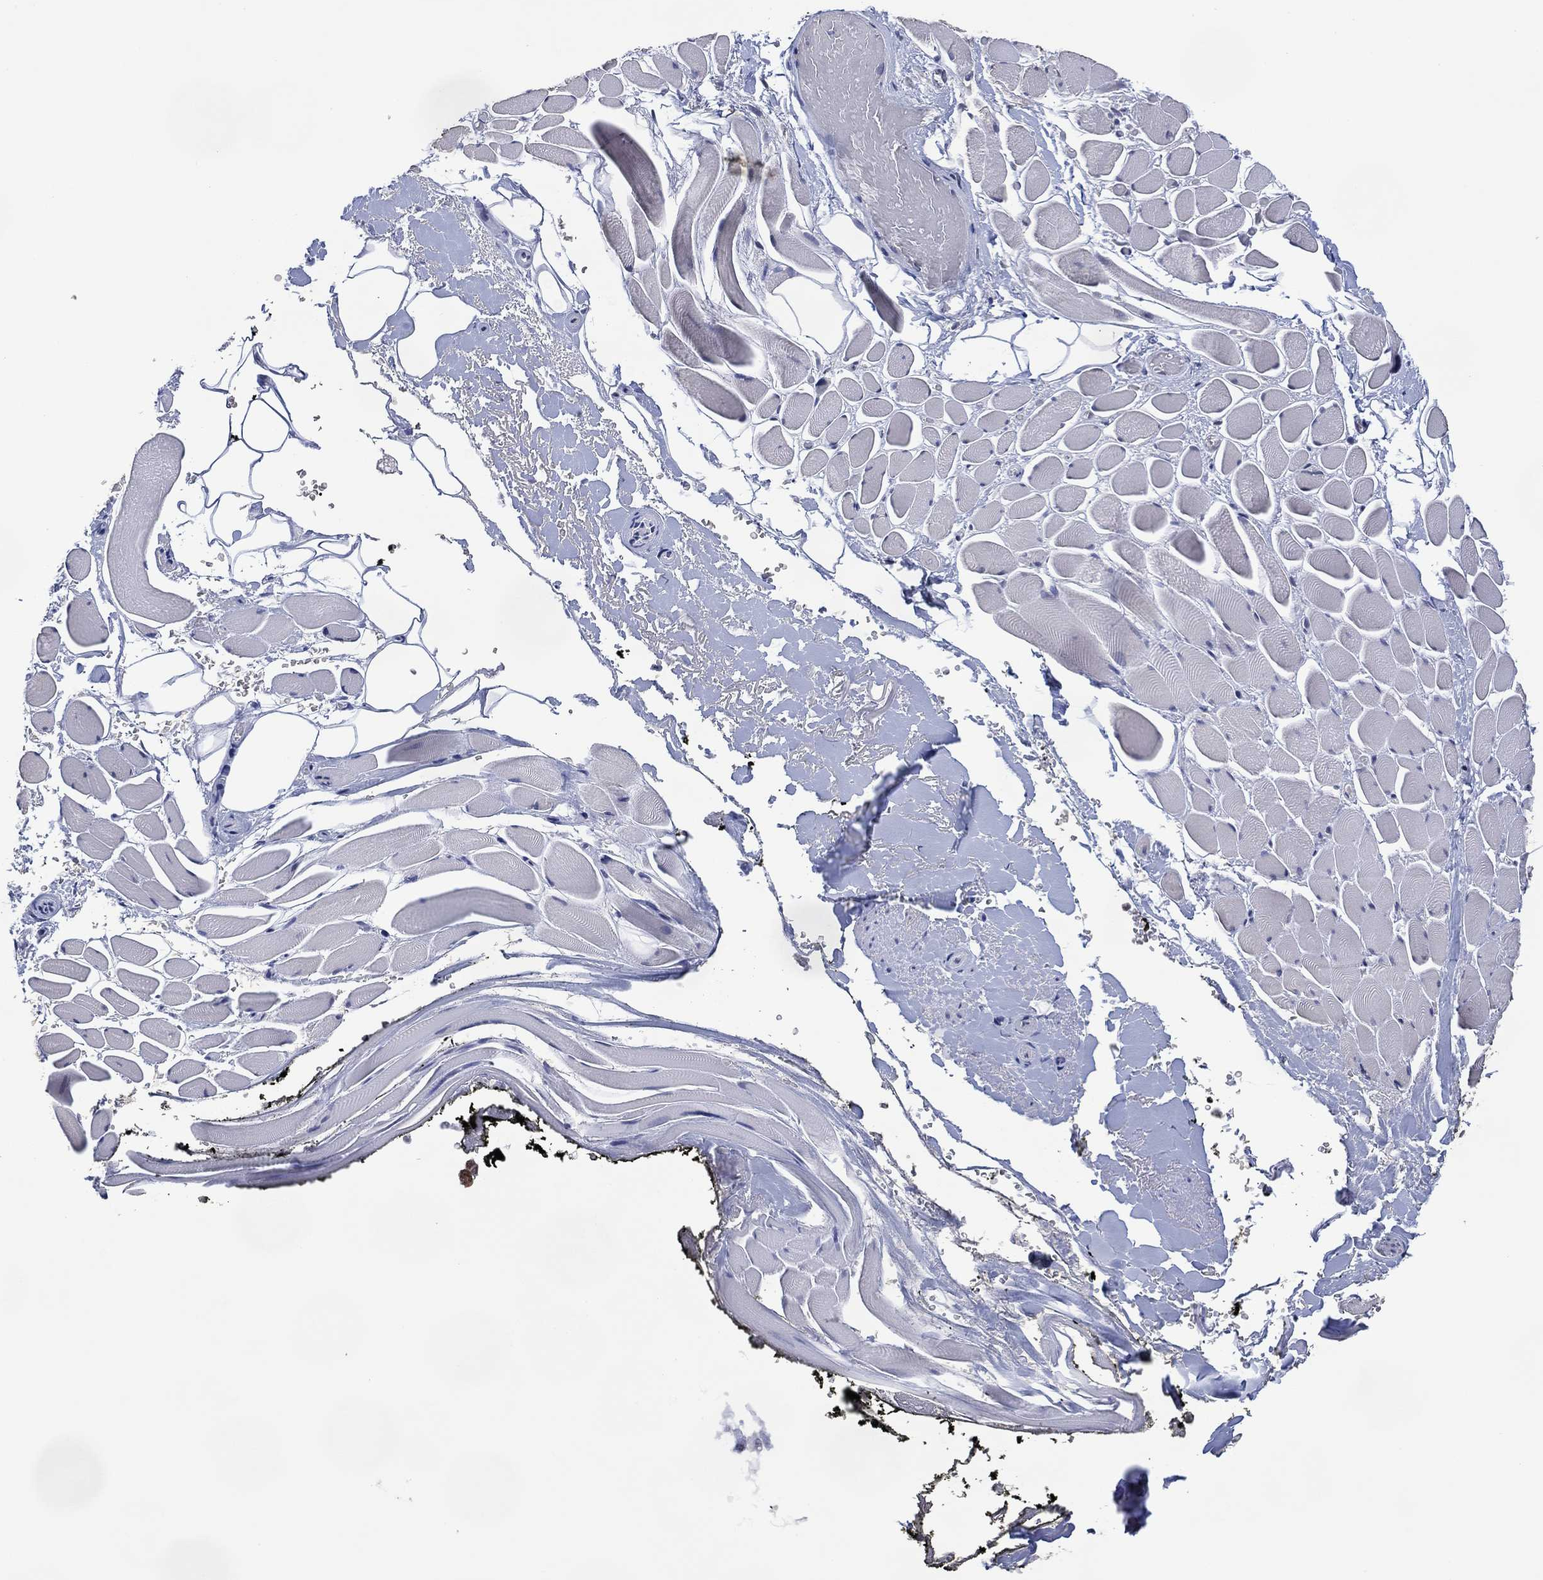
{"staining": {"intensity": "negative", "quantity": "none", "location": "none"}, "tissue": "adipose tissue", "cell_type": "Adipocytes", "image_type": "normal", "snomed": [{"axis": "morphology", "description": "Normal tissue, NOS"}, {"axis": "topography", "description": "Anal"}, {"axis": "topography", "description": "Peripheral nerve tissue"}], "caption": "DAB (3,3'-diaminobenzidine) immunohistochemical staining of benign adipose tissue reveals no significant positivity in adipocytes.", "gene": "EHMT1", "patient": {"sex": "male", "age": 53}}